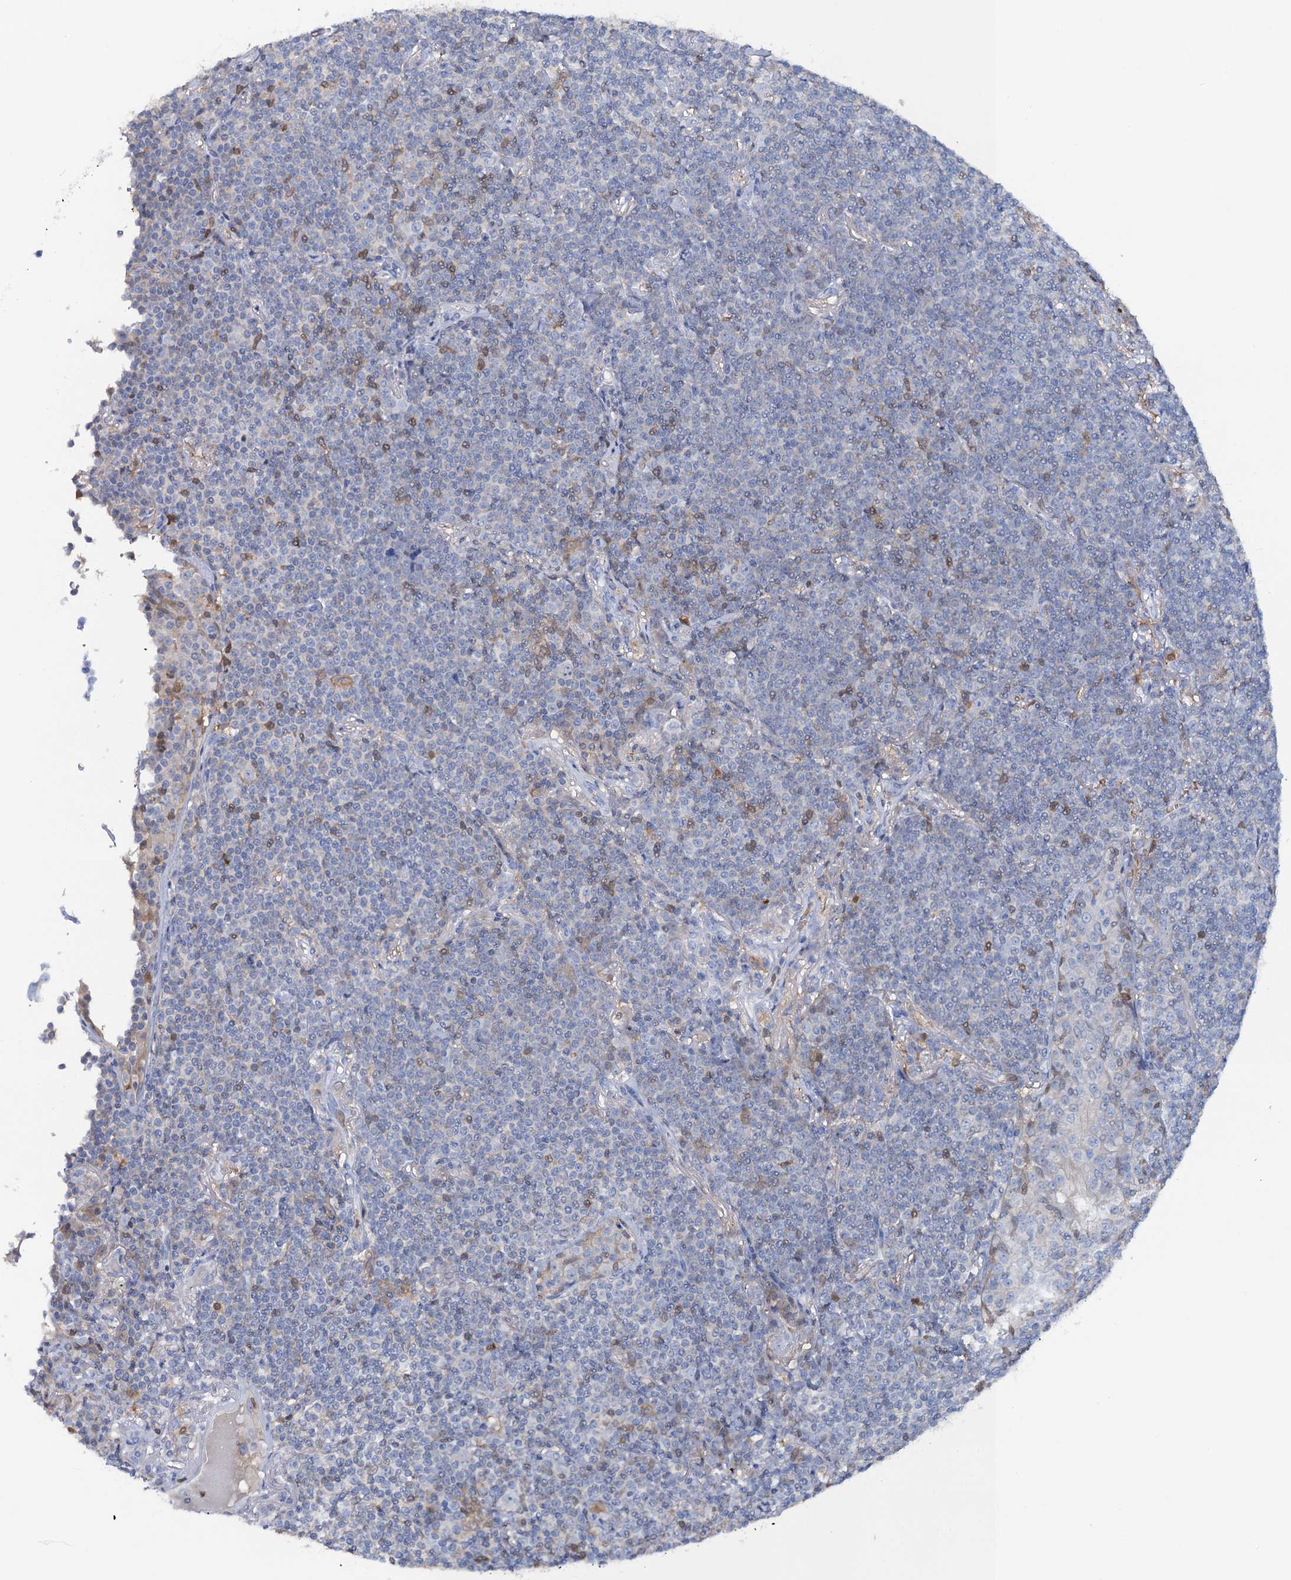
{"staining": {"intensity": "negative", "quantity": "none", "location": "none"}, "tissue": "lymphoma", "cell_type": "Tumor cells", "image_type": "cancer", "snomed": [{"axis": "morphology", "description": "Malignant lymphoma, non-Hodgkin's type, Low grade"}, {"axis": "topography", "description": "Lung"}], "caption": "Malignant lymphoma, non-Hodgkin's type (low-grade) was stained to show a protein in brown. There is no significant staining in tumor cells. (DAB (3,3'-diaminobenzidine) immunohistochemistry, high magnification).", "gene": "FAH", "patient": {"sex": "female", "age": 71}}